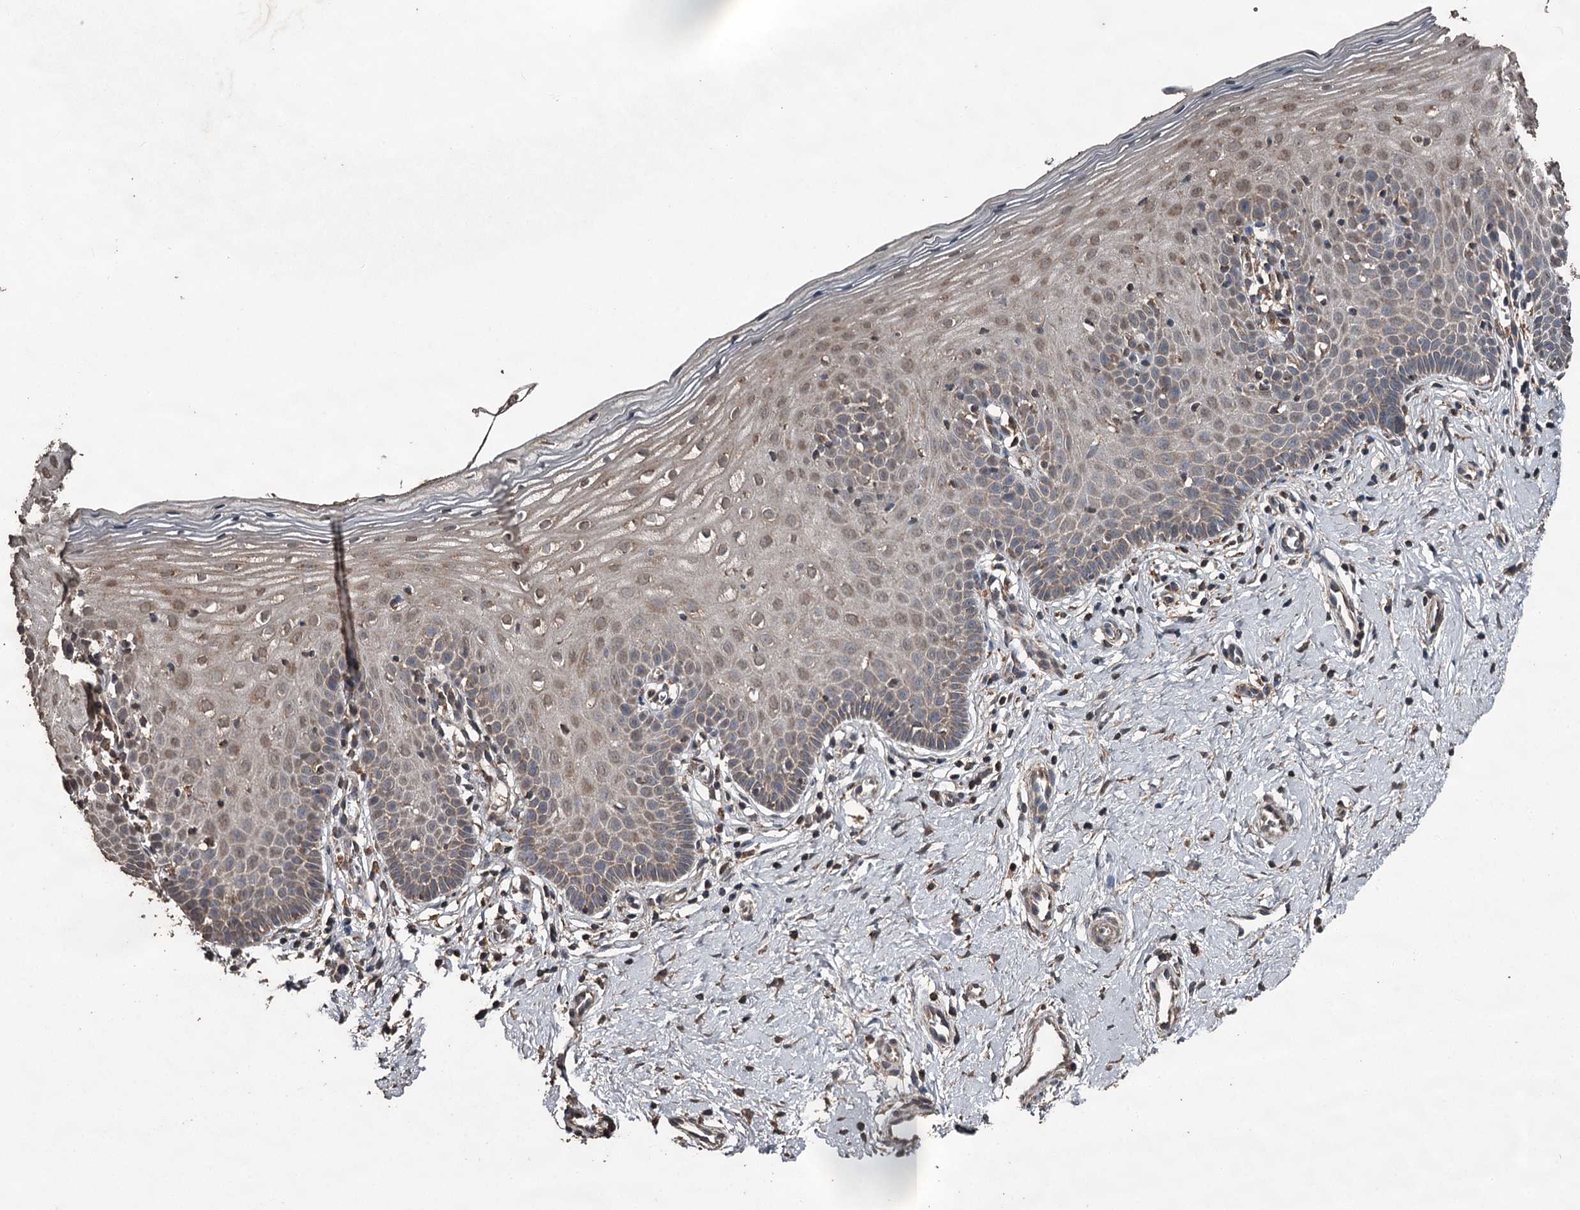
{"staining": {"intensity": "moderate", "quantity": ">75%", "location": "cytoplasmic/membranous"}, "tissue": "cervix", "cell_type": "Glandular cells", "image_type": "normal", "snomed": [{"axis": "morphology", "description": "Normal tissue, NOS"}, {"axis": "topography", "description": "Cervix"}], "caption": "This image shows immunohistochemistry (IHC) staining of normal cervix, with medium moderate cytoplasmic/membranous staining in about >75% of glandular cells.", "gene": "WIPI1", "patient": {"sex": "female", "age": 36}}